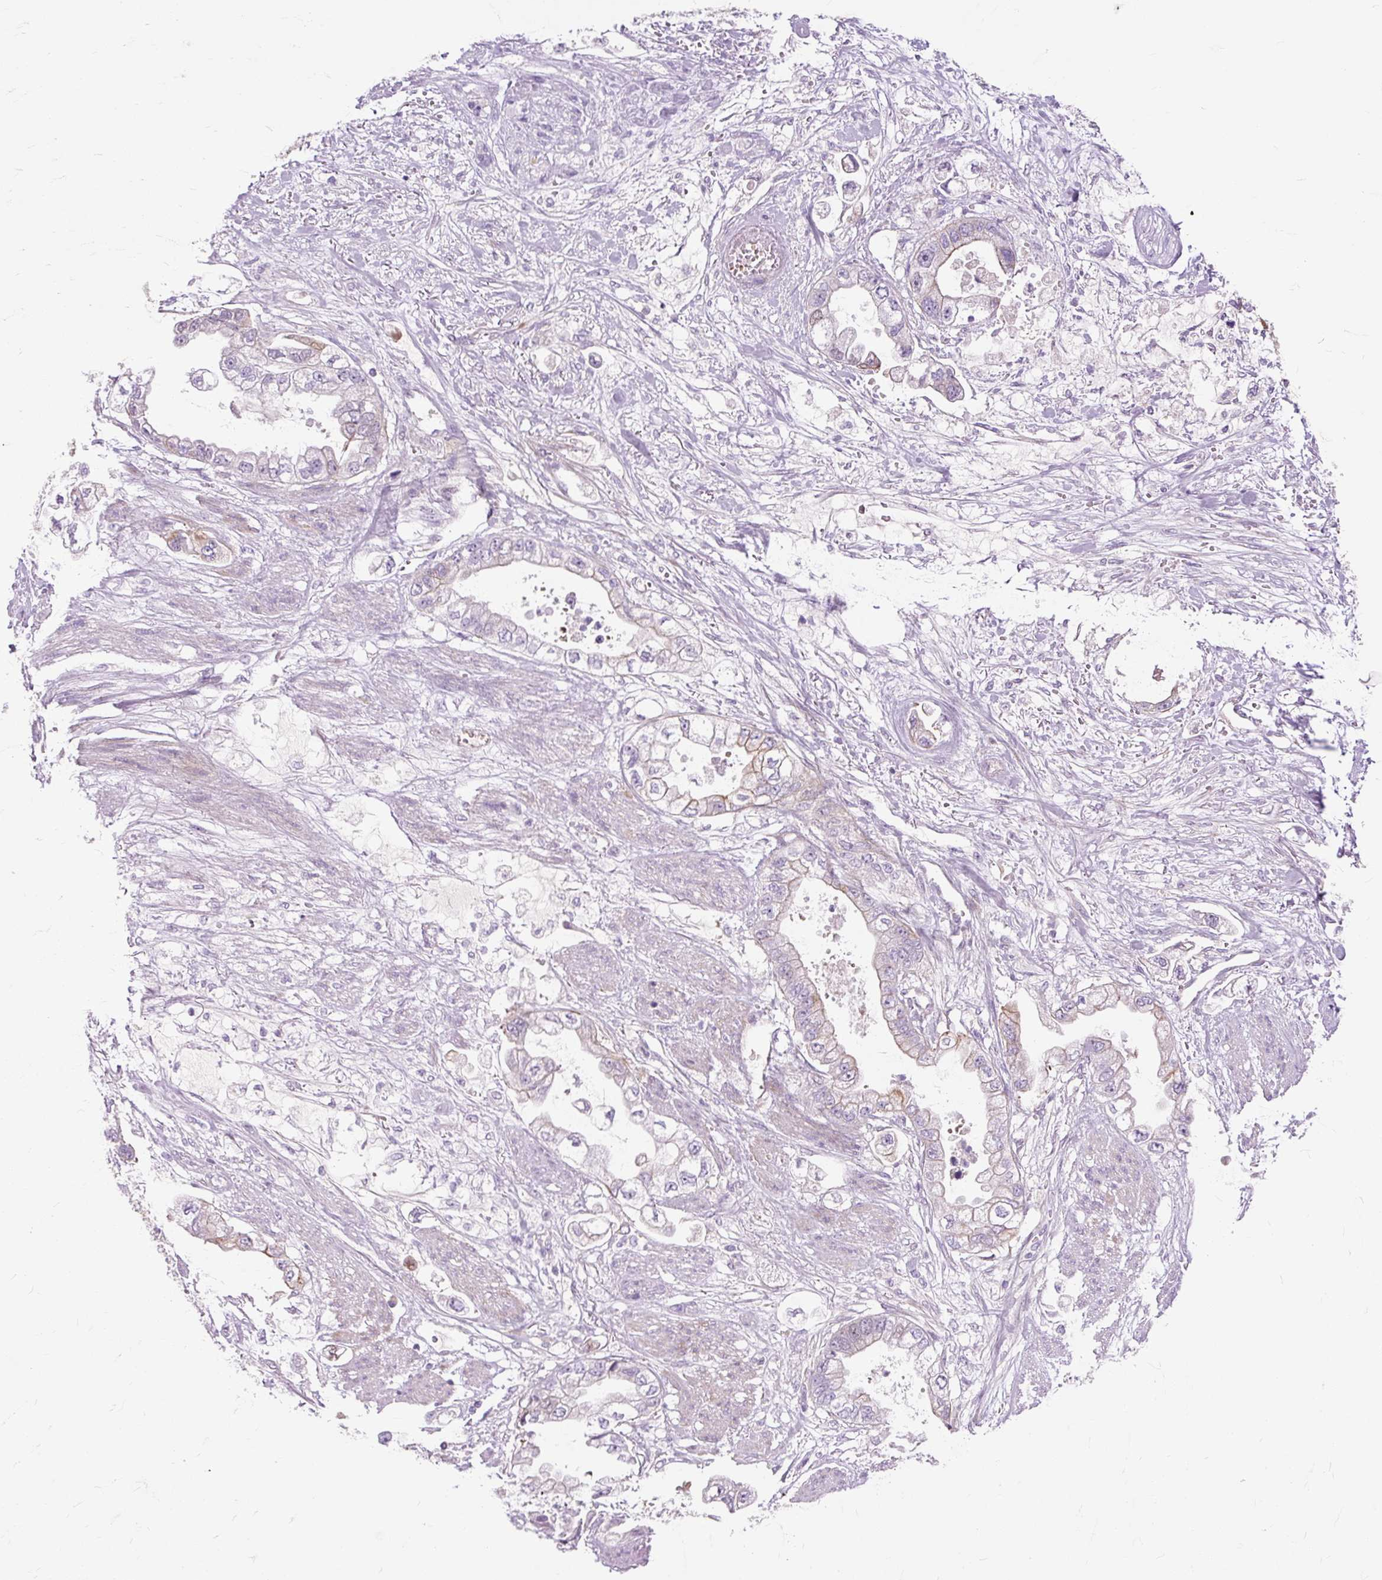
{"staining": {"intensity": "weak", "quantity": "<25%", "location": "cytoplasmic/membranous"}, "tissue": "stomach cancer", "cell_type": "Tumor cells", "image_type": "cancer", "snomed": [{"axis": "morphology", "description": "Adenocarcinoma, NOS"}, {"axis": "topography", "description": "Stomach"}], "caption": "Human stomach adenocarcinoma stained for a protein using IHC demonstrates no staining in tumor cells.", "gene": "DCTN4", "patient": {"sex": "male", "age": 62}}